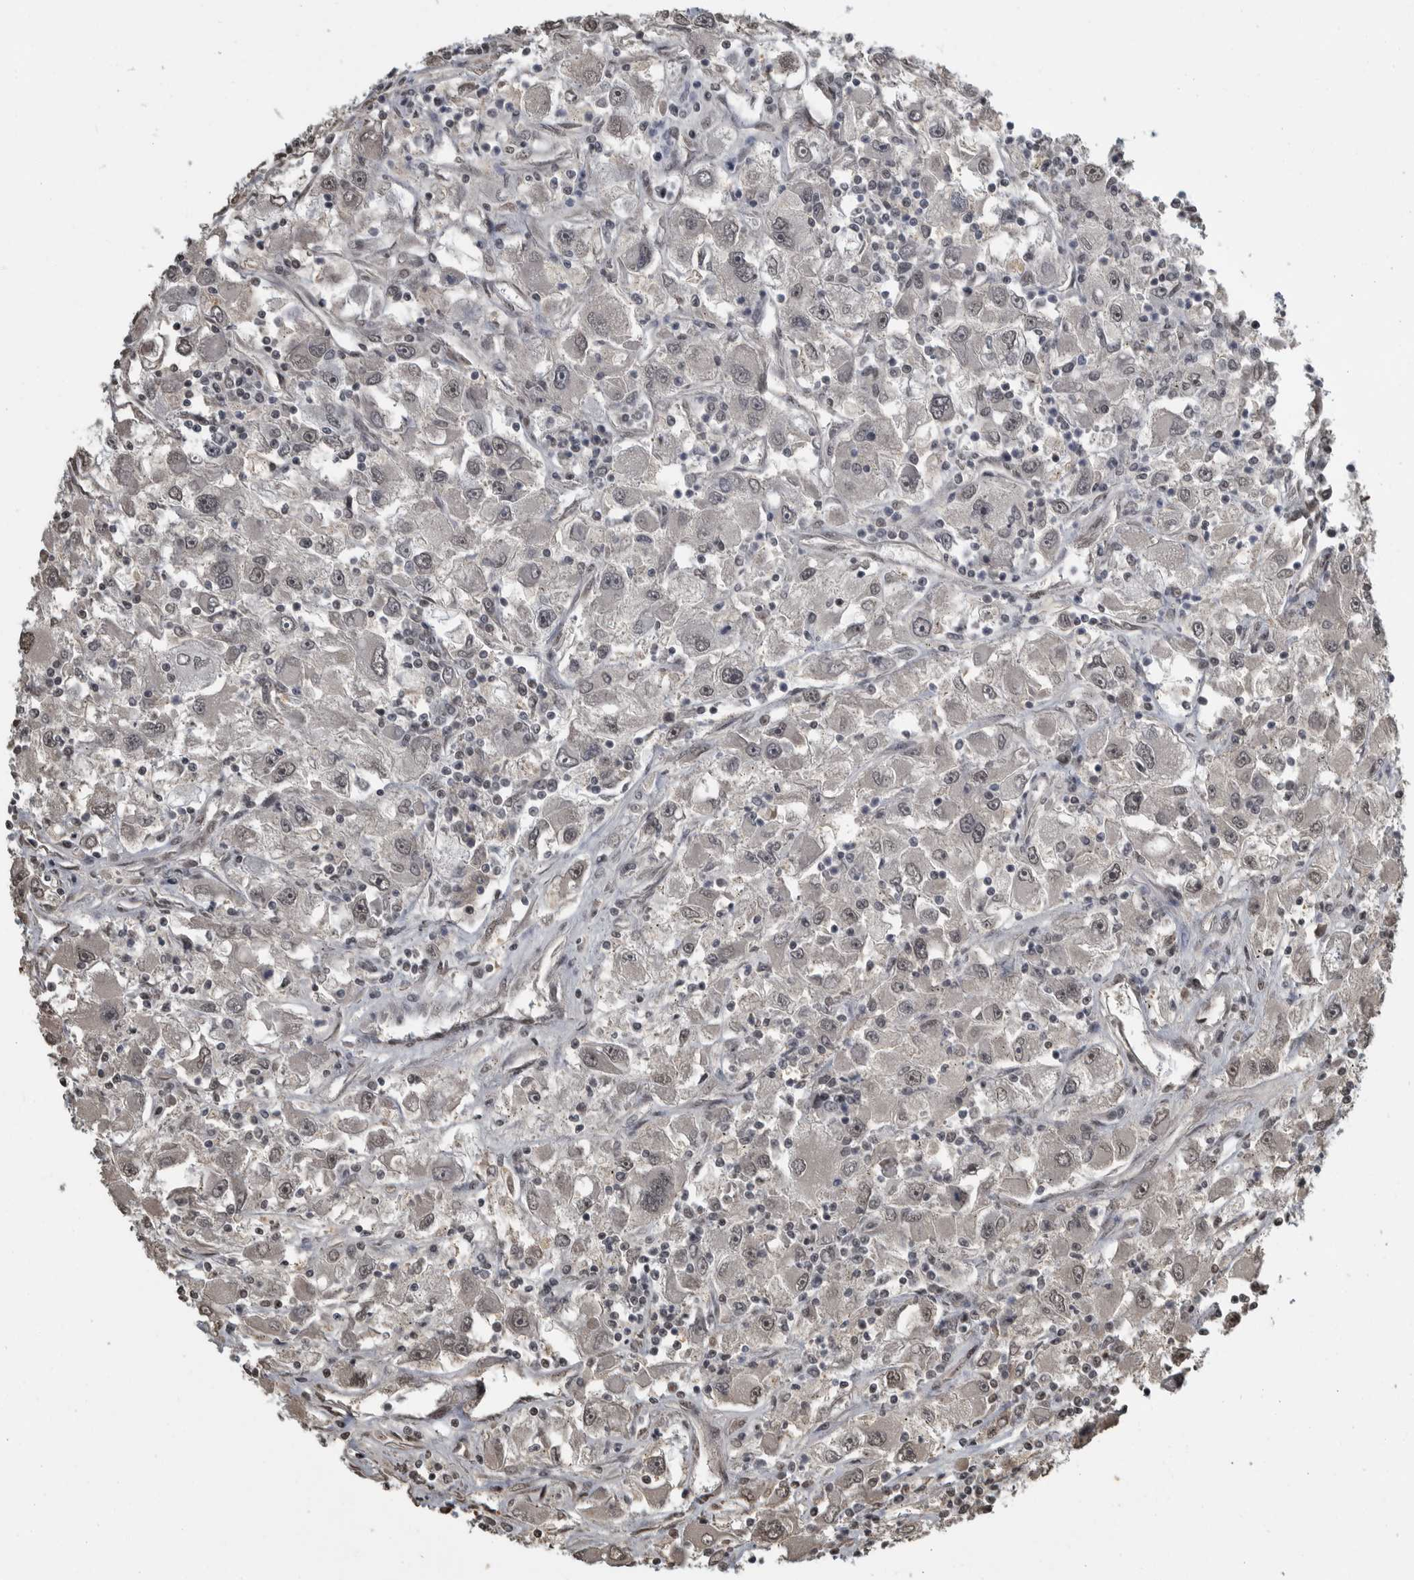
{"staining": {"intensity": "negative", "quantity": "none", "location": "none"}, "tissue": "renal cancer", "cell_type": "Tumor cells", "image_type": "cancer", "snomed": [{"axis": "morphology", "description": "Adenocarcinoma, NOS"}, {"axis": "topography", "description": "Kidney"}], "caption": "Renal cancer (adenocarcinoma) was stained to show a protein in brown. There is no significant expression in tumor cells. (Brightfield microscopy of DAB immunohistochemistry at high magnification).", "gene": "TGS1", "patient": {"sex": "female", "age": 52}}